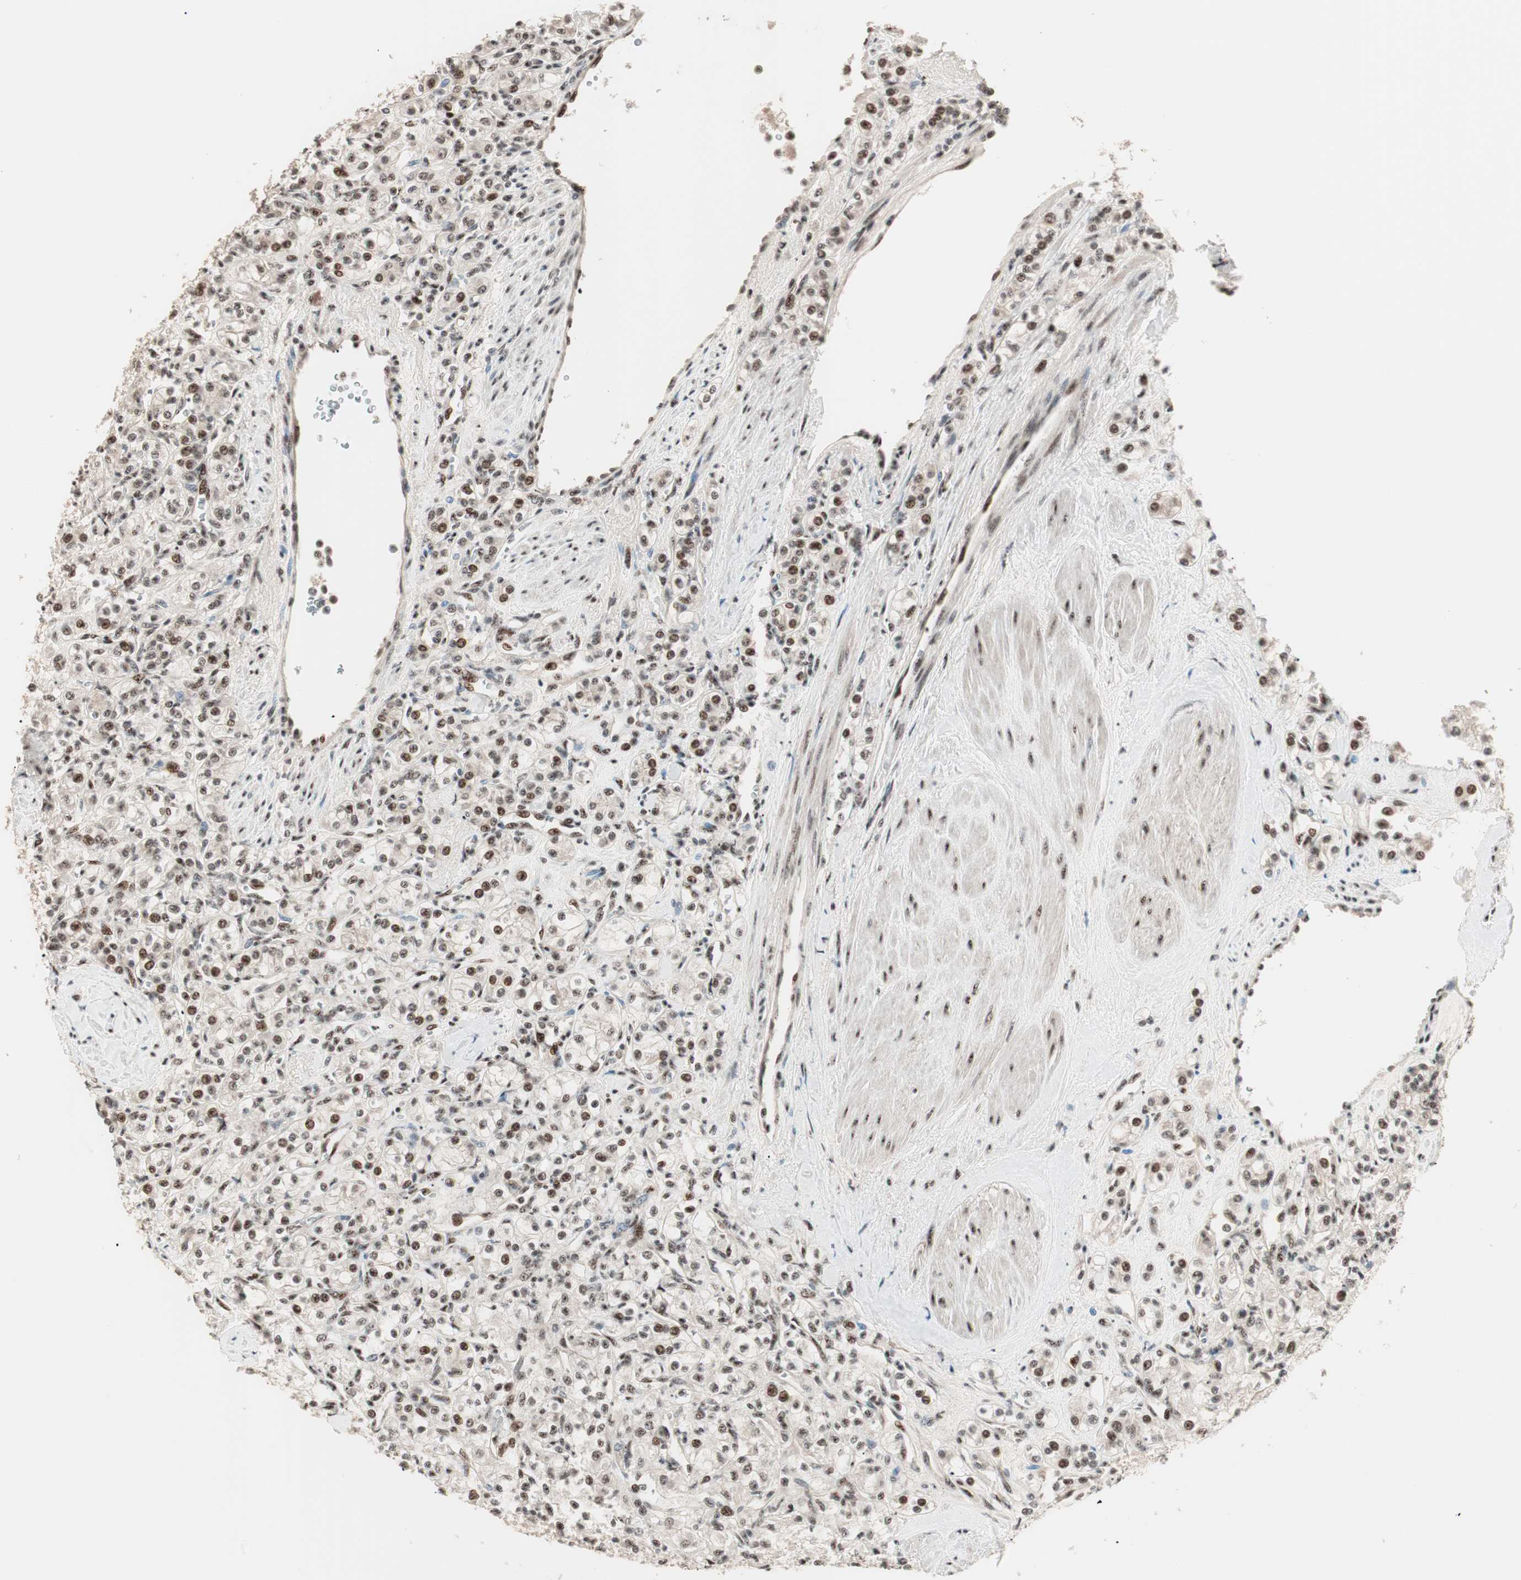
{"staining": {"intensity": "moderate", "quantity": "25%-75%", "location": "nuclear"}, "tissue": "renal cancer", "cell_type": "Tumor cells", "image_type": "cancer", "snomed": [{"axis": "morphology", "description": "Adenocarcinoma, NOS"}, {"axis": "topography", "description": "Kidney"}], "caption": "The immunohistochemical stain highlights moderate nuclear positivity in tumor cells of adenocarcinoma (renal) tissue.", "gene": "NR5A2", "patient": {"sex": "male", "age": 77}}